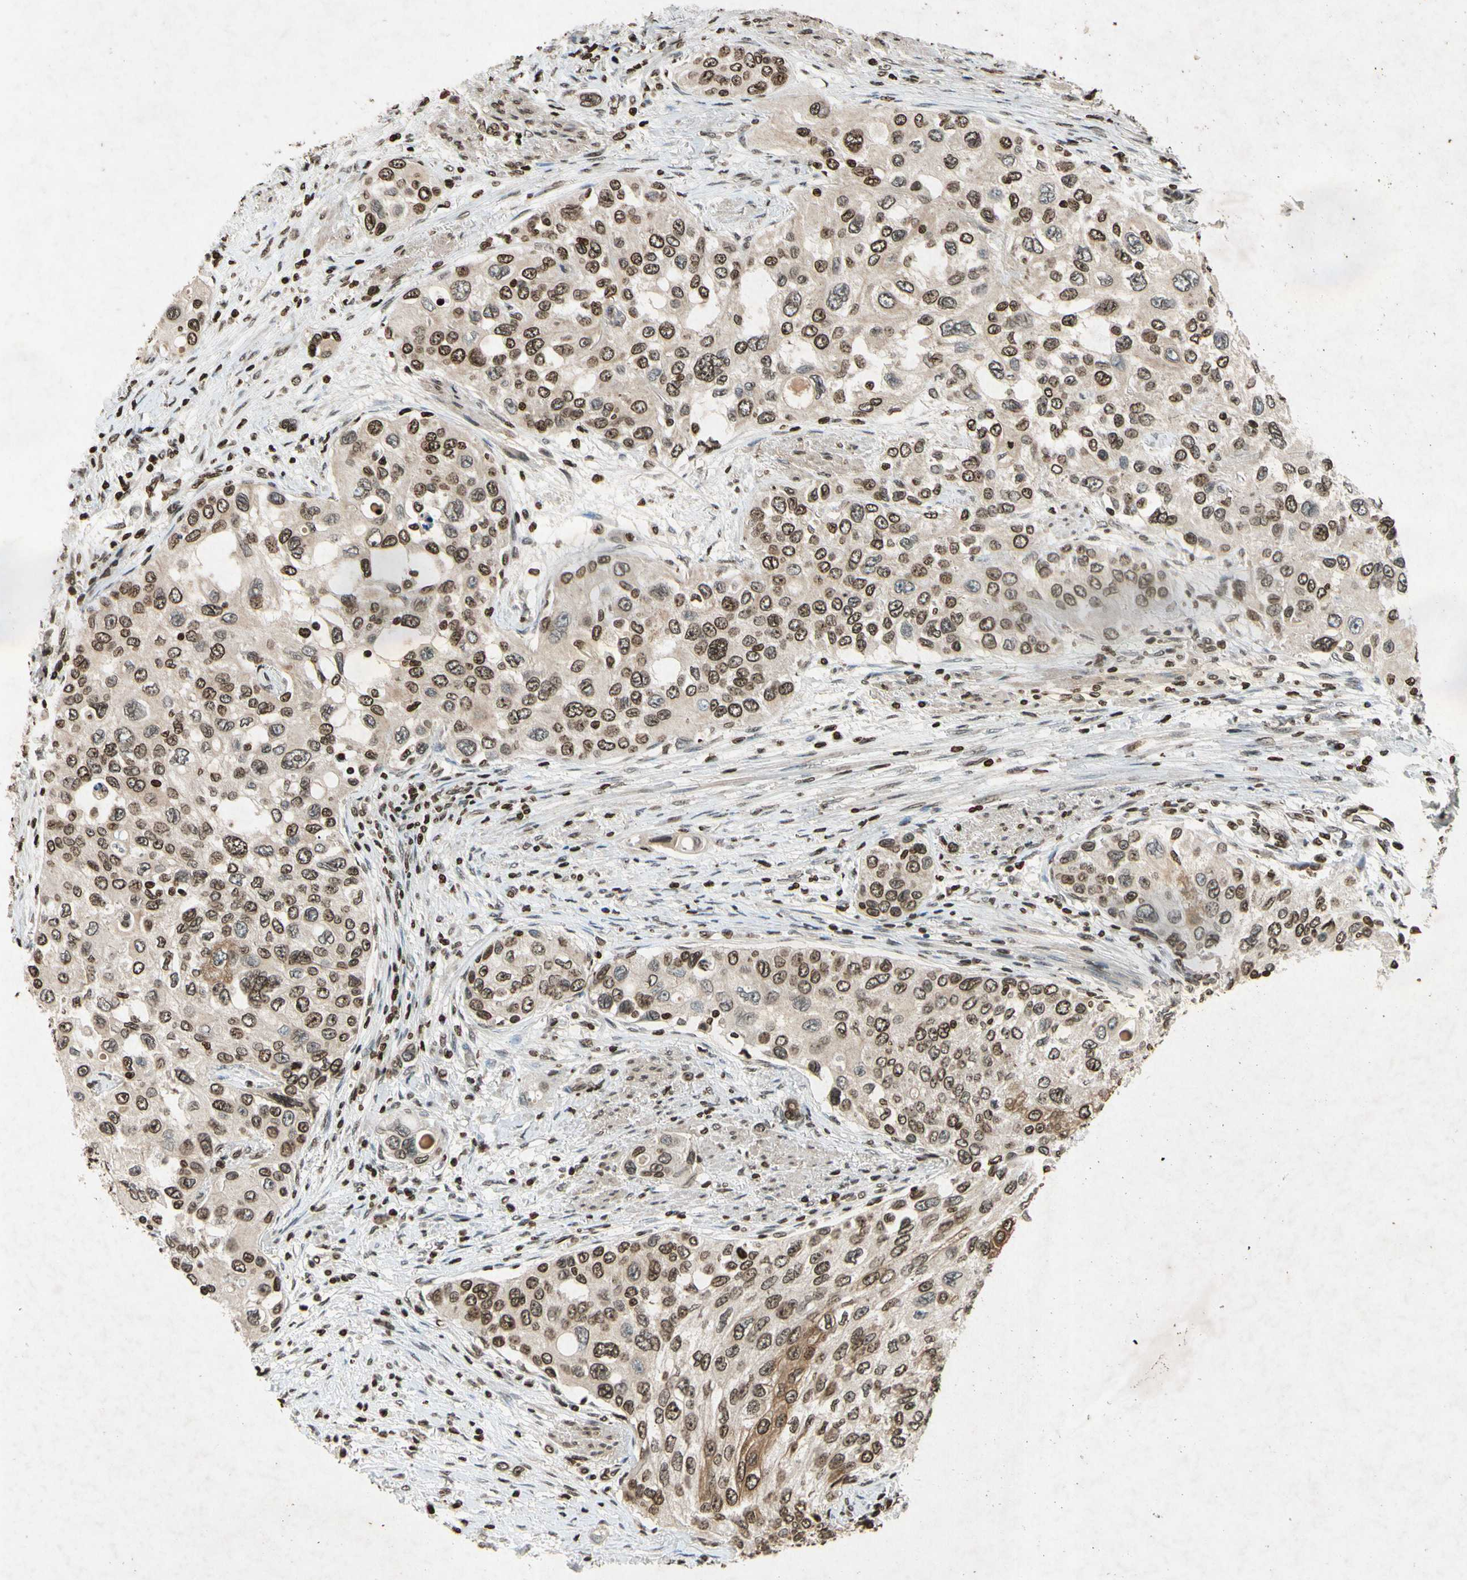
{"staining": {"intensity": "moderate", "quantity": ">75%", "location": "nuclear"}, "tissue": "urothelial cancer", "cell_type": "Tumor cells", "image_type": "cancer", "snomed": [{"axis": "morphology", "description": "Urothelial carcinoma, High grade"}, {"axis": "topography", "description": "Urinary bladder"}], "caption": "Immunohistochemical staining of urothelial cancer shows medium levels of moderate nuclear protein staining in approximately >75% of tumor cells. Immunohistochemistry (ihc) stains the protein in brown and the nuclei are stained blue.", "gene": "HOXB3", "patient": {"sex": "female", "age": 56}}